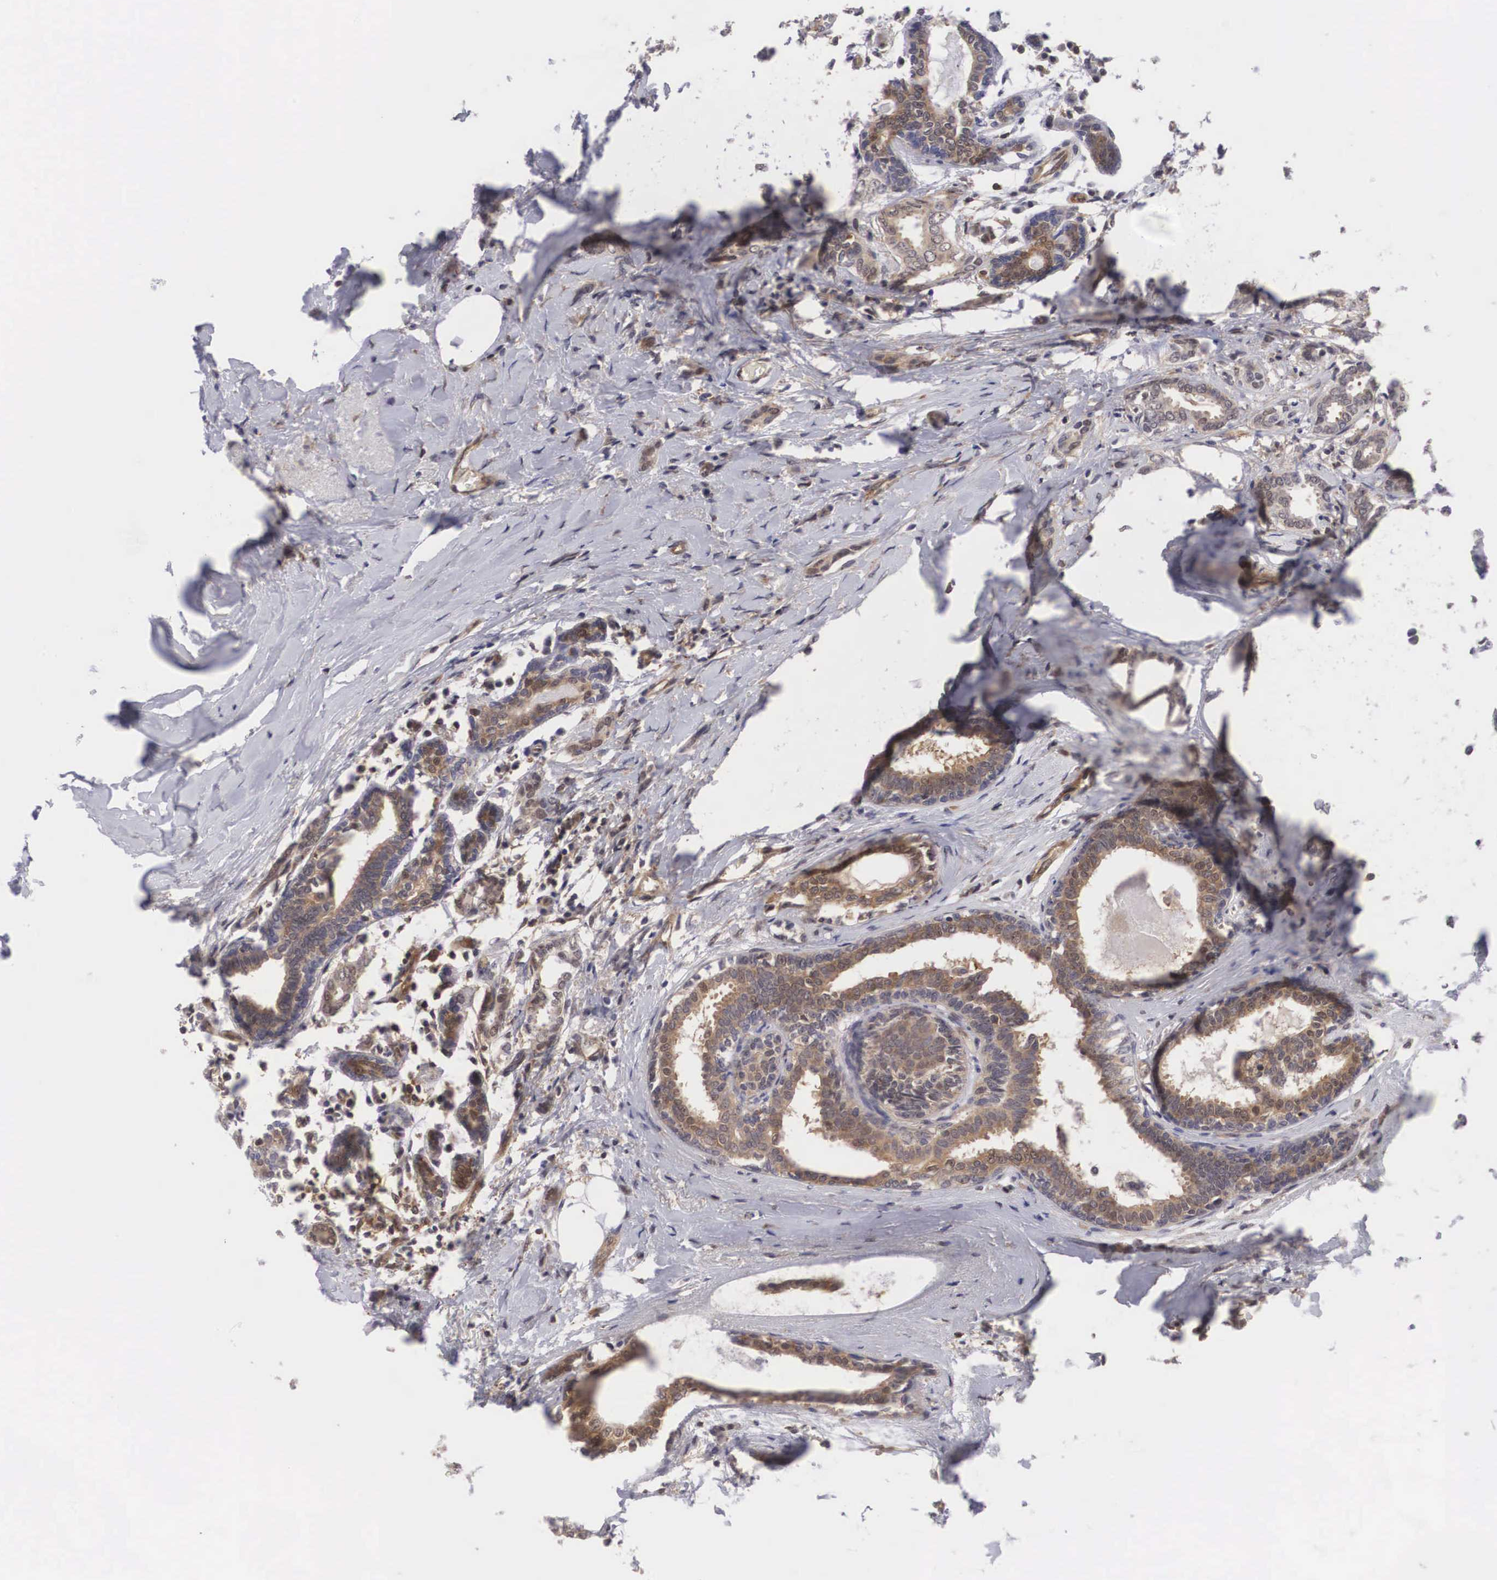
{"staining": {"intensity": "weak", "quantity": ">75%", "location": "cytoplasmic/membranous,nuclear"}, "tissue": "breast cancer", "cell_type": "Tumor cells", "image_type": "cancer", "snomed": [{"axis": "morphology", "description": "Duct carcinoma"}, {"axis": "topography", "description": "Breast"}], "caption": "Human infiltrating ductal carcinoma (breast) stained for a protein (brown) displays weak cytoplasmic/membranous and nuclear positive expression in about >75% of tumor cells.", "gene": "ADSL", "patient": {"sex": "female", "age": 50}}